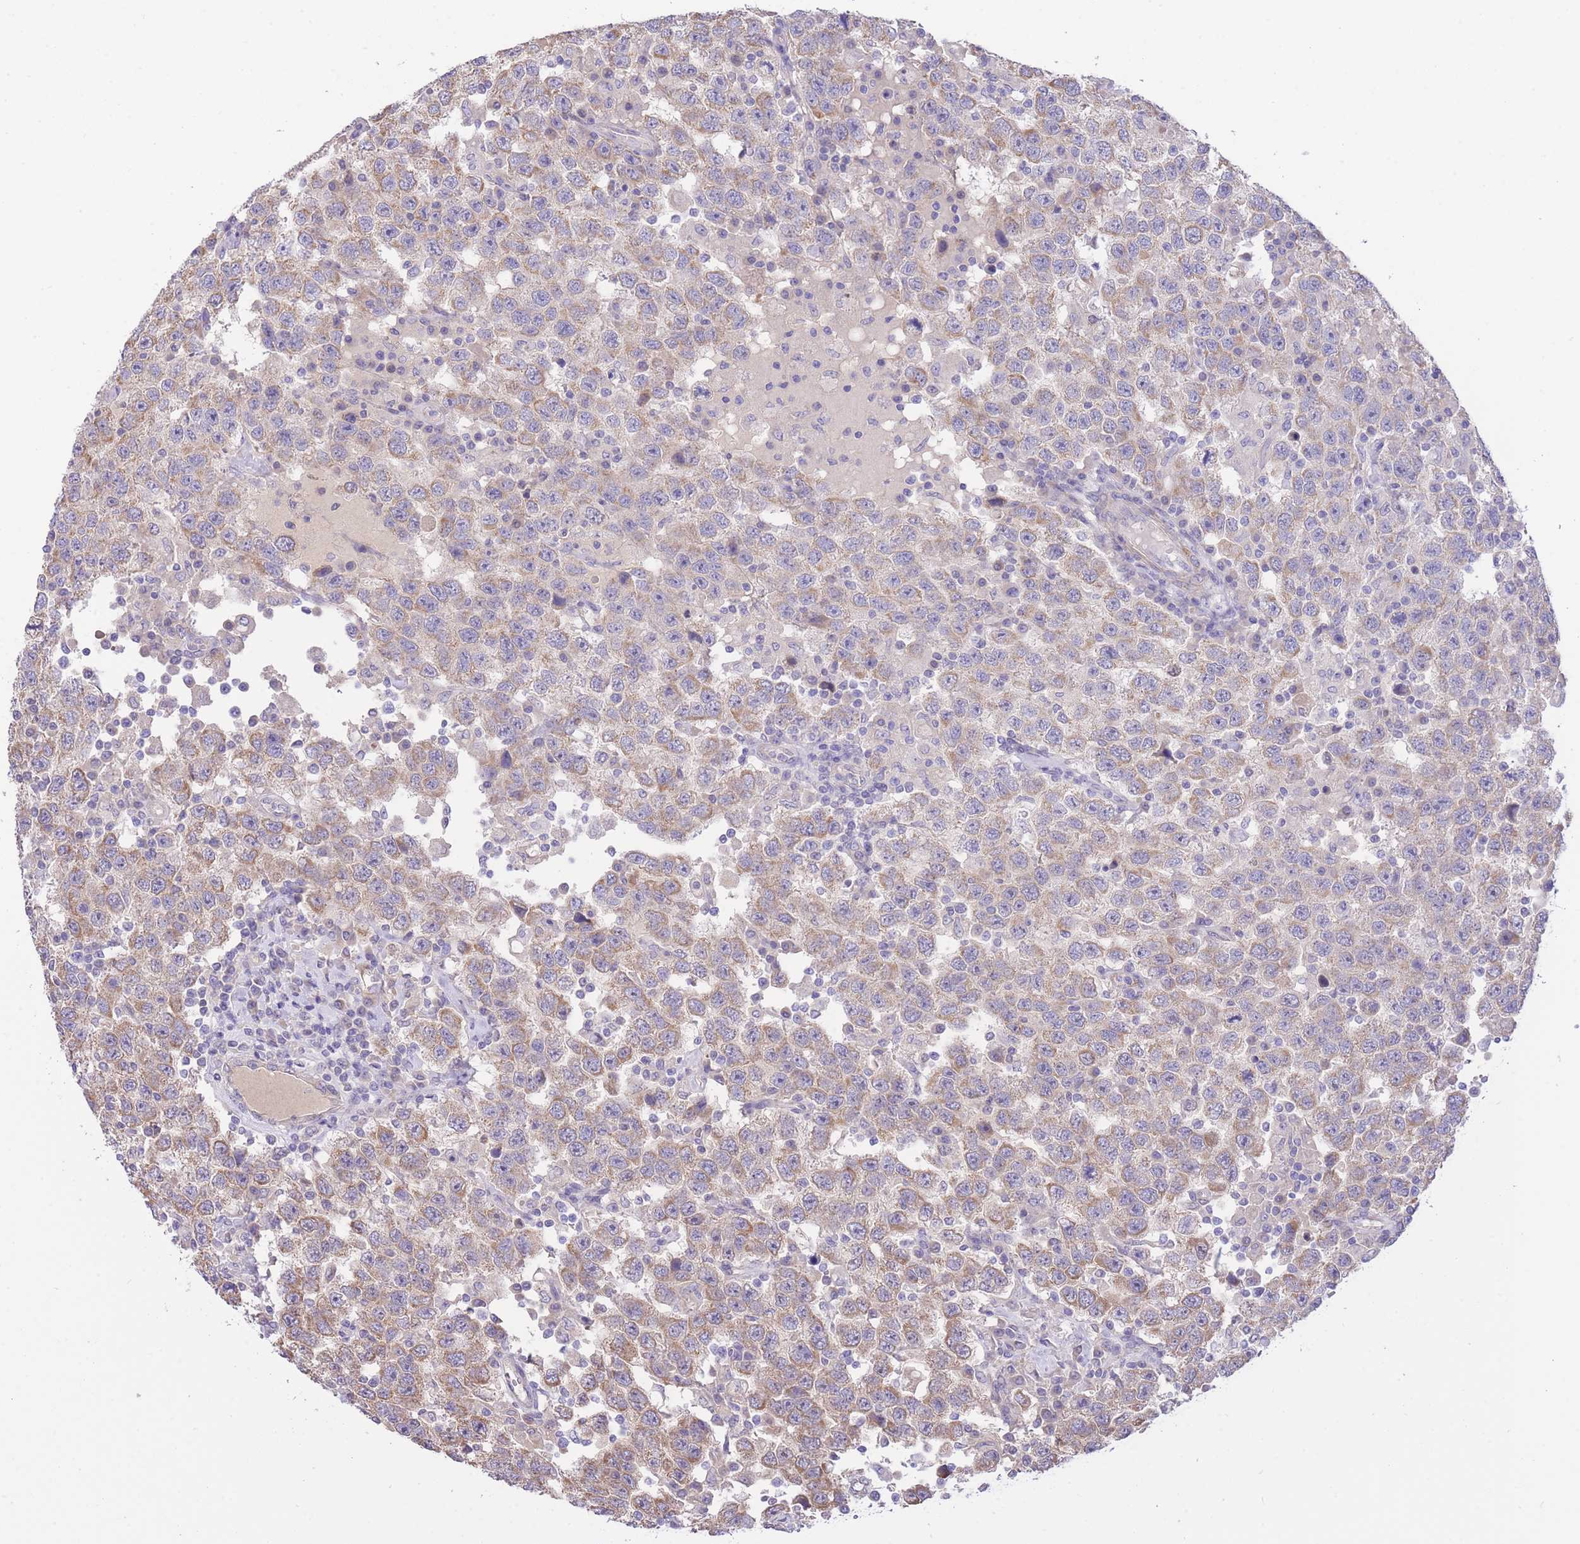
{"staining": {"intensity": "weak", "quantity": ">75%", "location": "cytoplasmic/membranous"}, "tissue": "testis cancer", "cell_type": "Tumor cells", "image_type": "cancer", "snomed": [{"axis": "morphology", "description": "Seminoma, NOS"}, {"axis": "topography", "description": "Testis"}], "caption": "Immunohistochemistry (IHC) photomicrograph of seminoma (testis) stained for a protein (brown), which displays low levels of weak cytoplasmic/membranous positivity in approximately >75% of tumor cells.", "gene": "PGM1", "patient": {"sex": "male", "age": 41}}